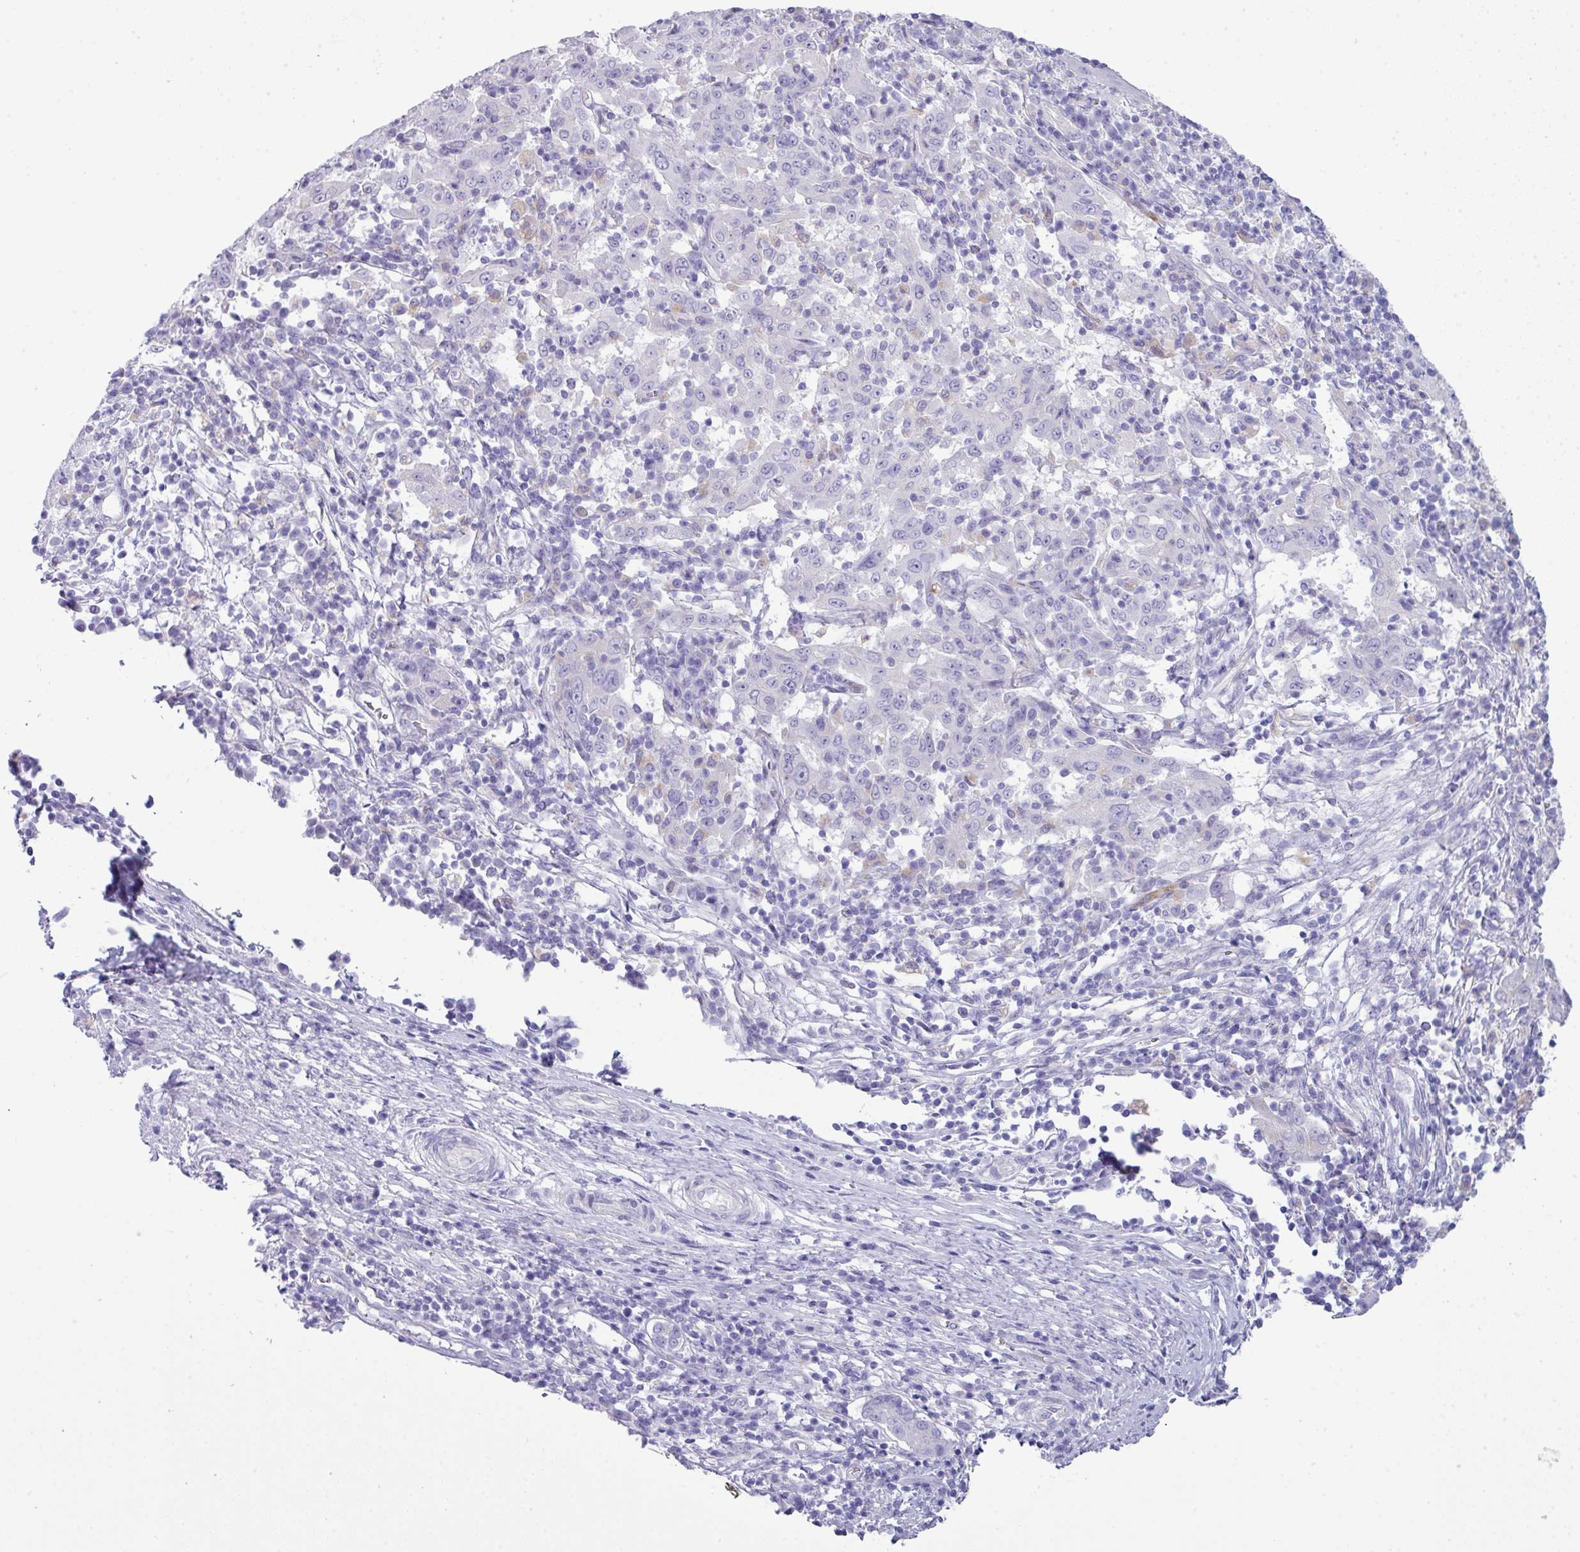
{"staining": {"intensity": "negative", "quantity": "none", "location": "none"}, "tissue": "pancreatic cancer", "cell_type": "Tumor cells", "image_type": "cancer", "snomed": [{"axis": "morphology", "description": "Adenocarcinoma, NOS"}, {"axis": "topography", "description": "Pancreas"}], "caption": "This is an IHC photomicrograph of pancreatic adenocarcinoma. There is no positivity in tumor cells.", "gene": "ABCC5", "patient": {"sex": "male", "age": 63}}